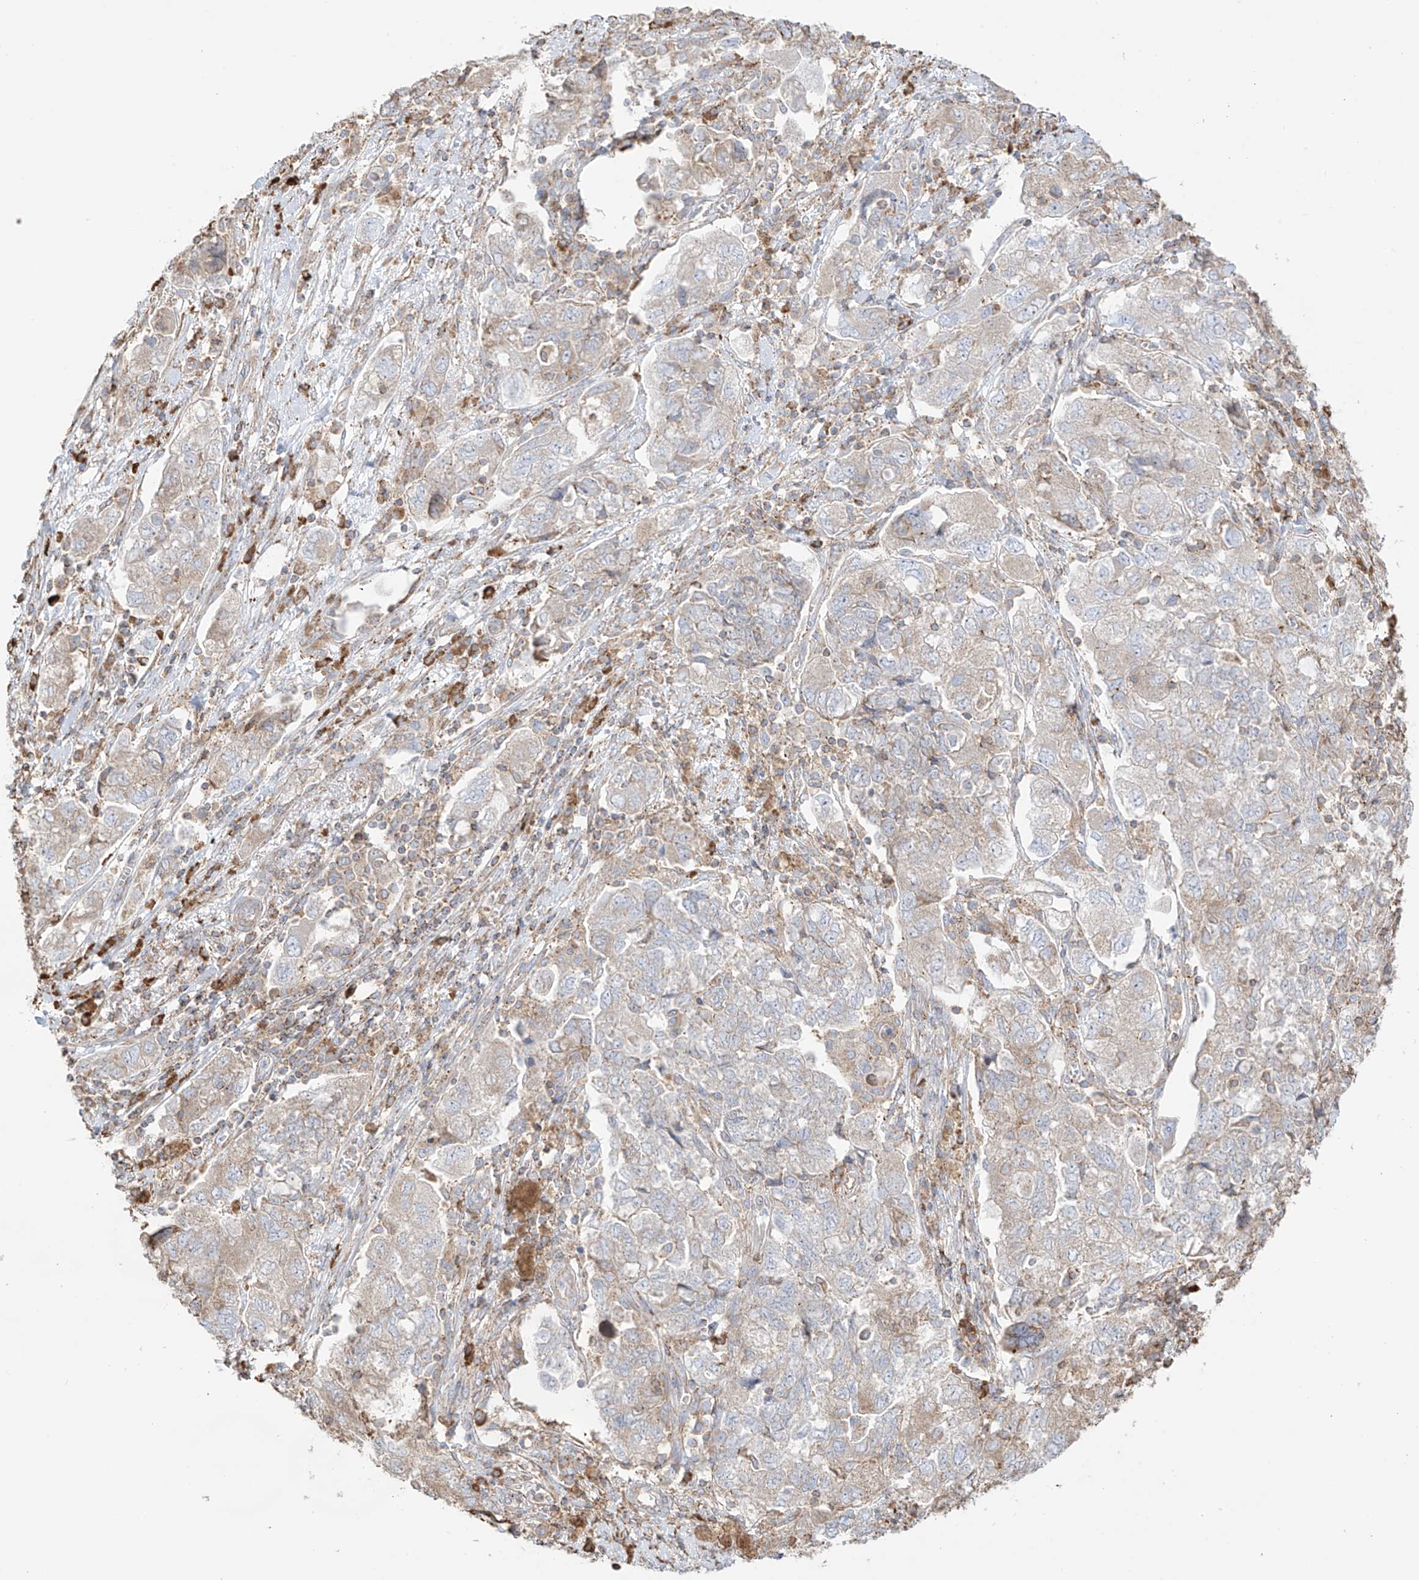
{"staining": {"intensity": "weak", "quantity": "25%-75%", "location": "cytoplasmic/membranous"}, "tissue": "ovarian cancer", "cell_type": "Tumor cells", "image_type": "cancer", "snomed": [{"axis": "morphology", "description": "Carcinoma, NOS"}, {"axis": "morphology", "description": "Cystadenocarcinoma, serous, NOS"}, {"axis": "topography", "description": "Ovary"}], "caption": "This image demonstrates ovarian cancer (serous cystadenocarcinoma) stained with IHC to label a protein in brown. The cytoplasmic/membranous of tumor cells show weak positivity for the protein. Nuclei are counter-stained blue.", "gene": "XKR3", "patient": {"sex": "female", "age": 69}}